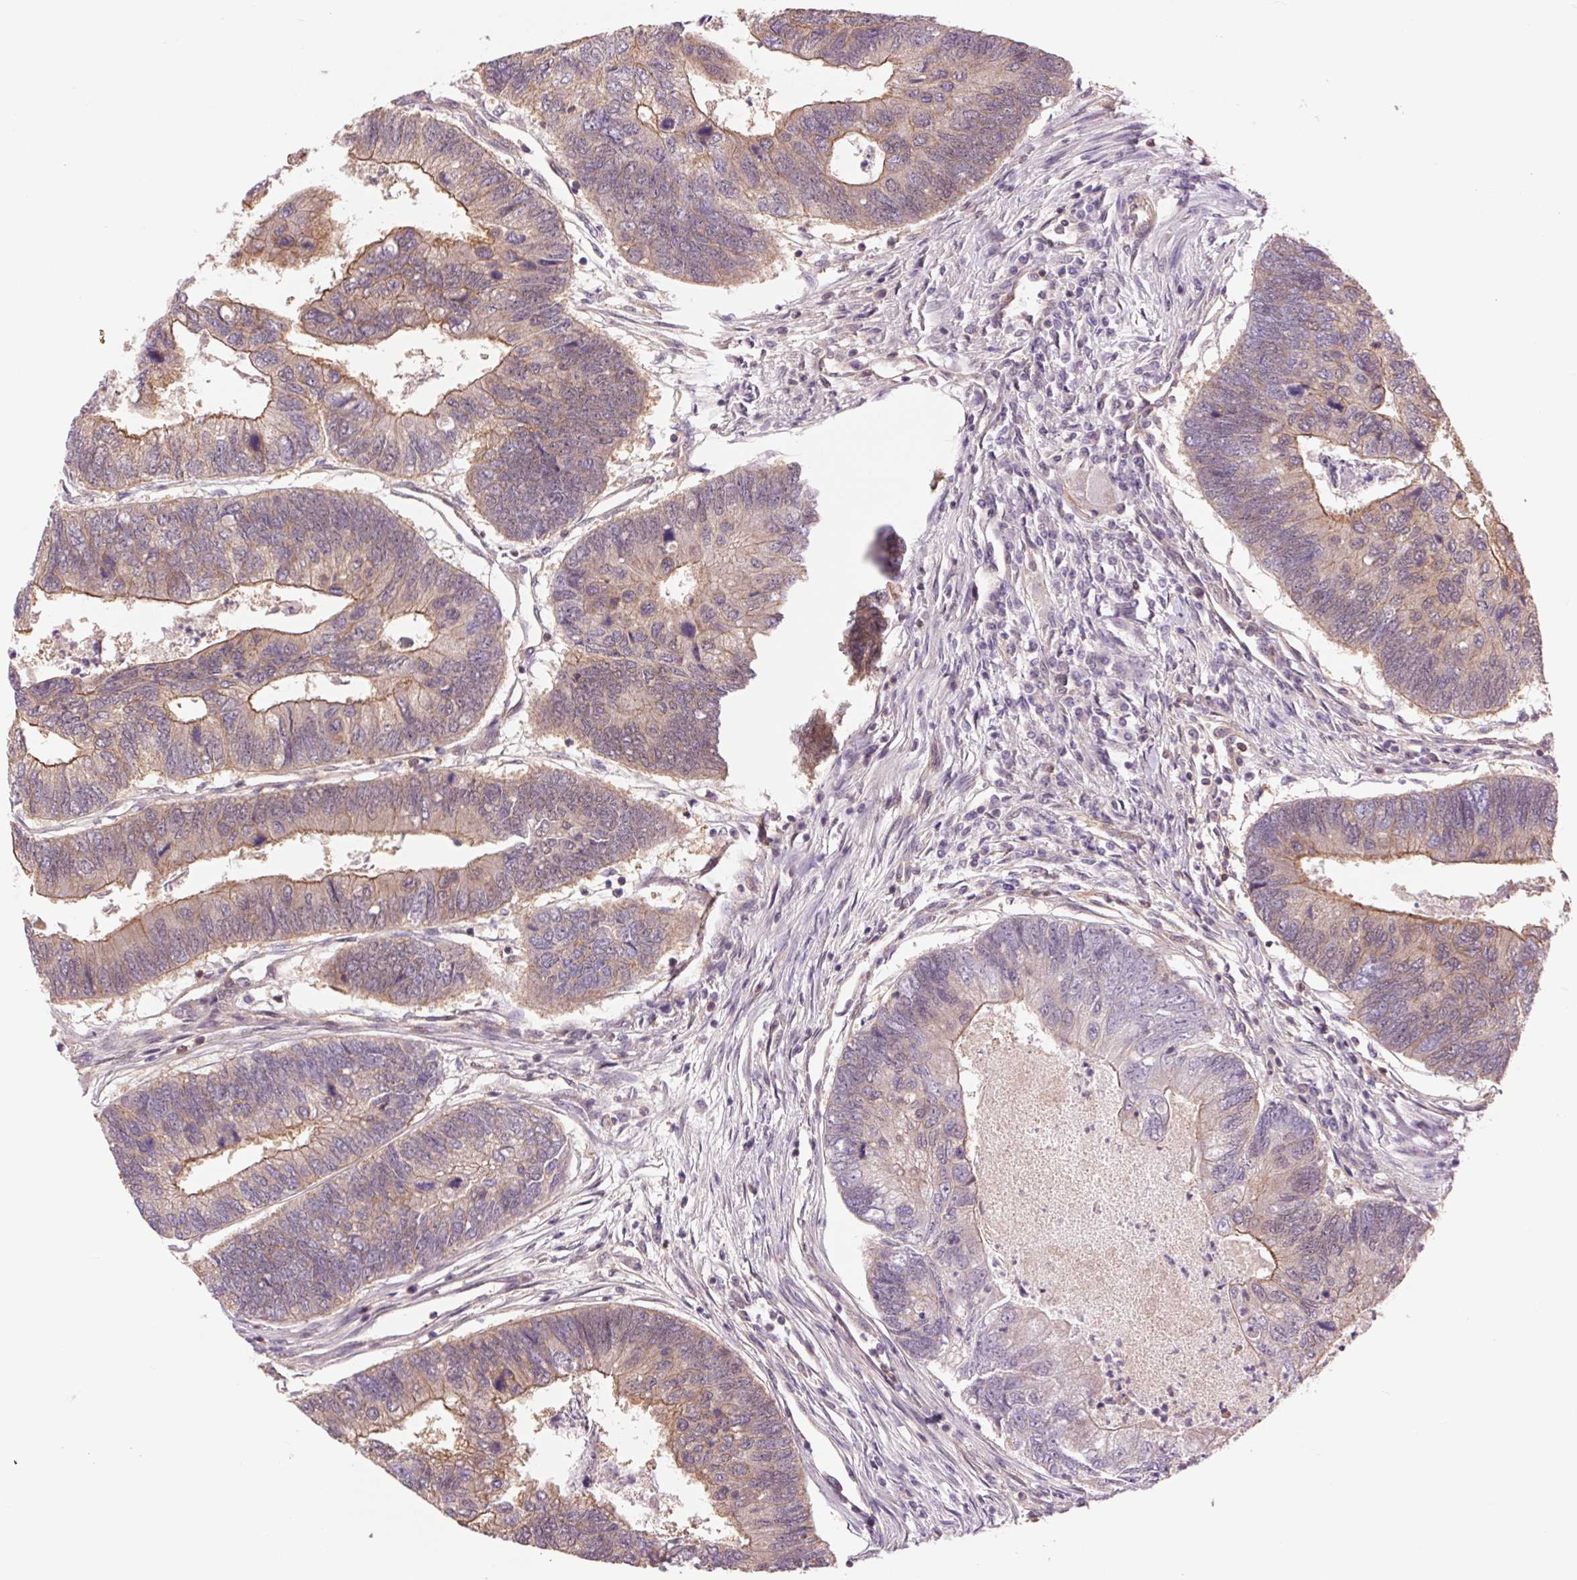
{"staining": {"intensity": "moderate", "quantity": "<25%", "location": "cytoplasmic/membranous"}, "tissue": "colorectal cancer", "cell_type": "Tumor cells", "image_type": "cancer", "snomed": [{"axis": "morphology", "description": "Adenocarcinoma, NOS"}, {"axis": "topography", "description": "Colon"}], "caption": "Tumor cells show moderate cytoplasmic/membranous expression in approximately <25% of cells in adenocarcinoma (colorectal). (DAB (3,3'-diaminobenzidine) IHC, brown staining for protein, blue staining for nuclei).", "gene": "SH3RF2", "patient": {"sex": "female", "age": 67}}